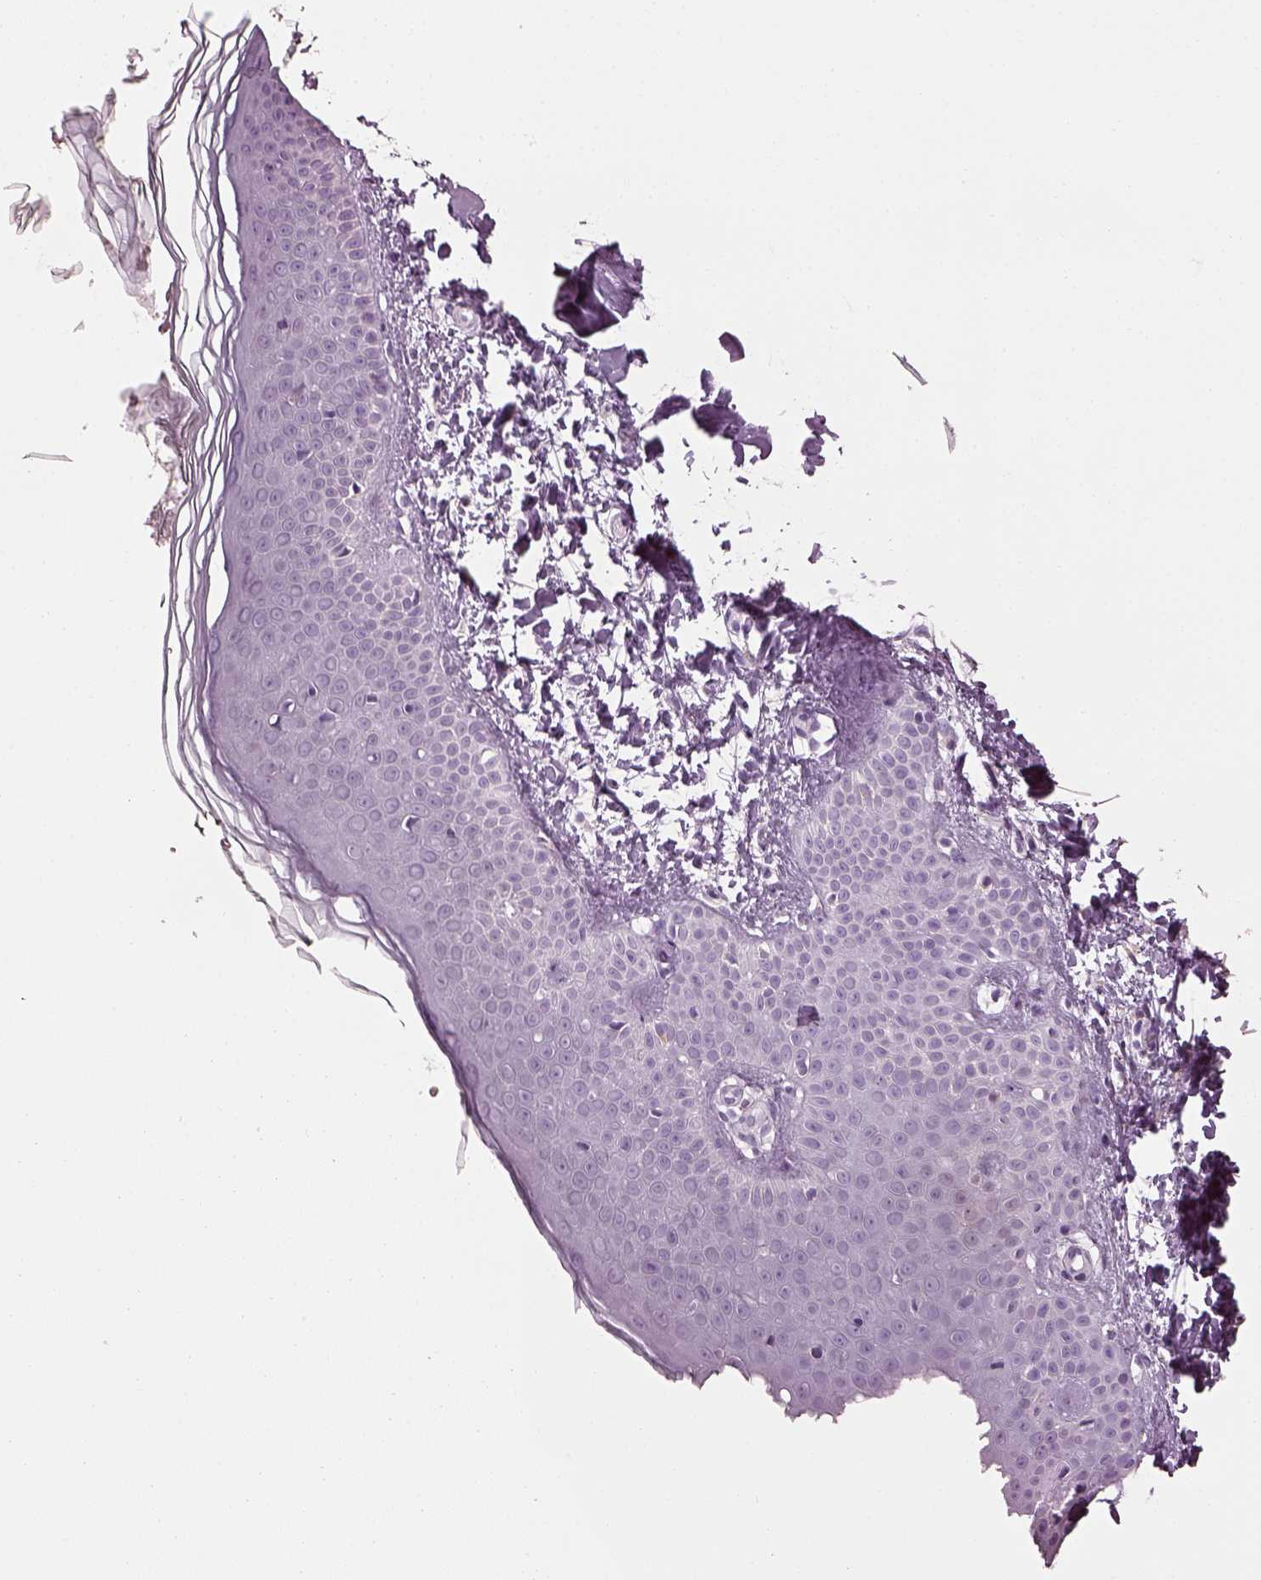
{"staining": {"intensity": "negative", "quantity": "none", "location": "none"}, "tissue": "skin", "cell_type": "Fibroblasts", "image_type": "normal", "snomed": [{"axis": "morphology", "description": "Normal tissue, NOS"}, {"axis": "topography", "description": "Skin"}], "caption": "A micrograph of skin stained for a protein exhibits no brown staining in fibroblasts. (Brightfield microscopy of DAB (3,3'-diaminobenzidine) immunohistochemistry at high magnification).", "gene": "TMEM231", "patient": {"sex": "female", "age": 62}}